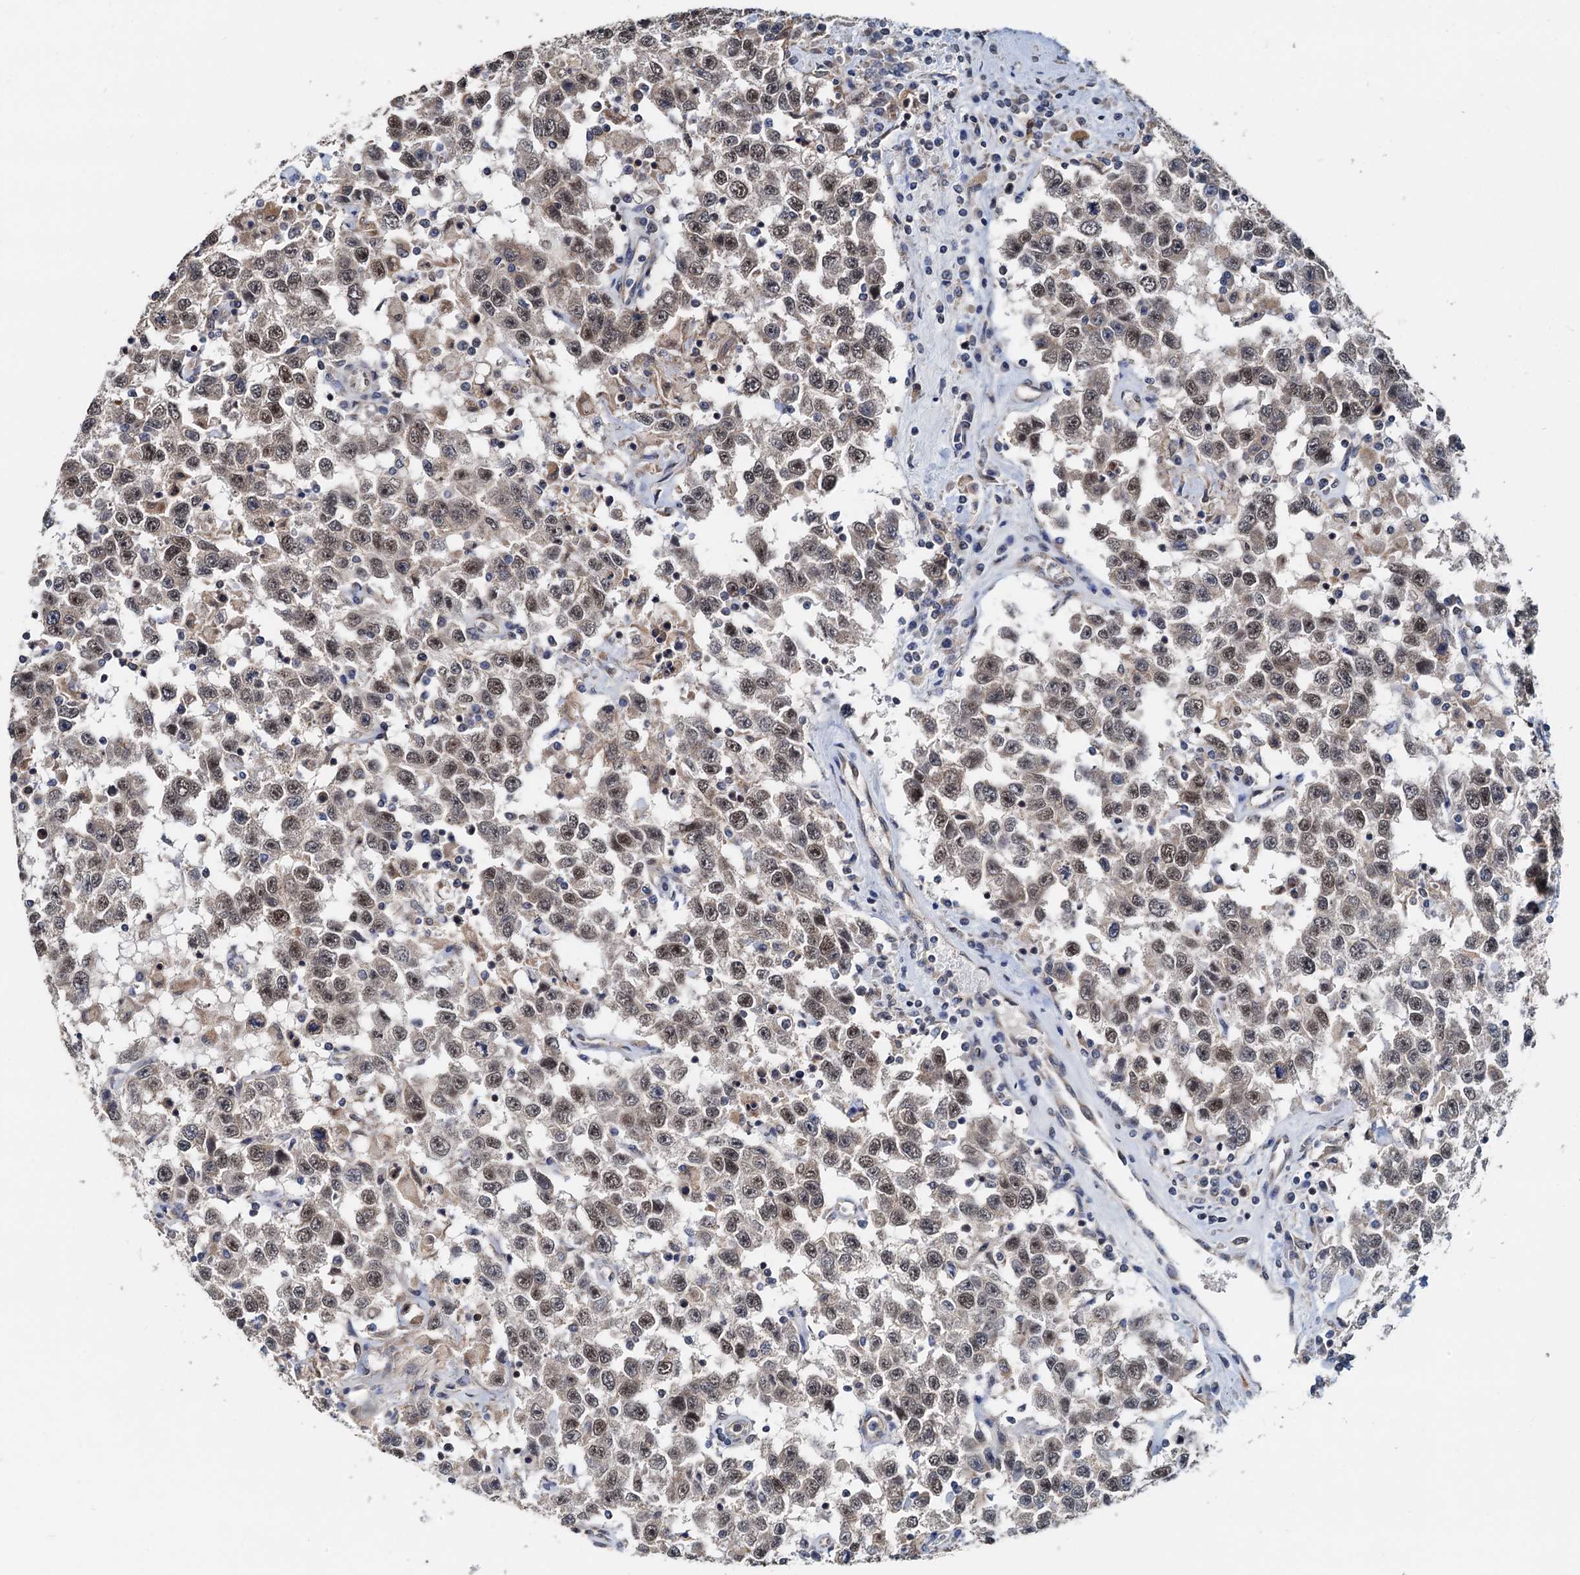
{"staining": {"intensity": "moderate", "quantity": ">75%", "location": "nuclear"}, "tissue": "testis cancer", "cell_type": "Tumor cells", "image_type": "cancer", "snomed": [{"axis": "morphology", "description": "Seminoma, NOS"}, {"axis": "topography", "description": "Testis"}], "caption": "Immunohistochemistry of human seminoma (testis) demonstrates medium levels of moderate nuclear positivity in approximately >75% of tumor cells. The protein is stained brown, and the nuclei are stained in blue (DAB (3,3'-diaminobenzidine) IHC with brightfield microscopy, high magnification).", "gene": "MCMBP", "patient": {"sex": "male", "age": 41}}